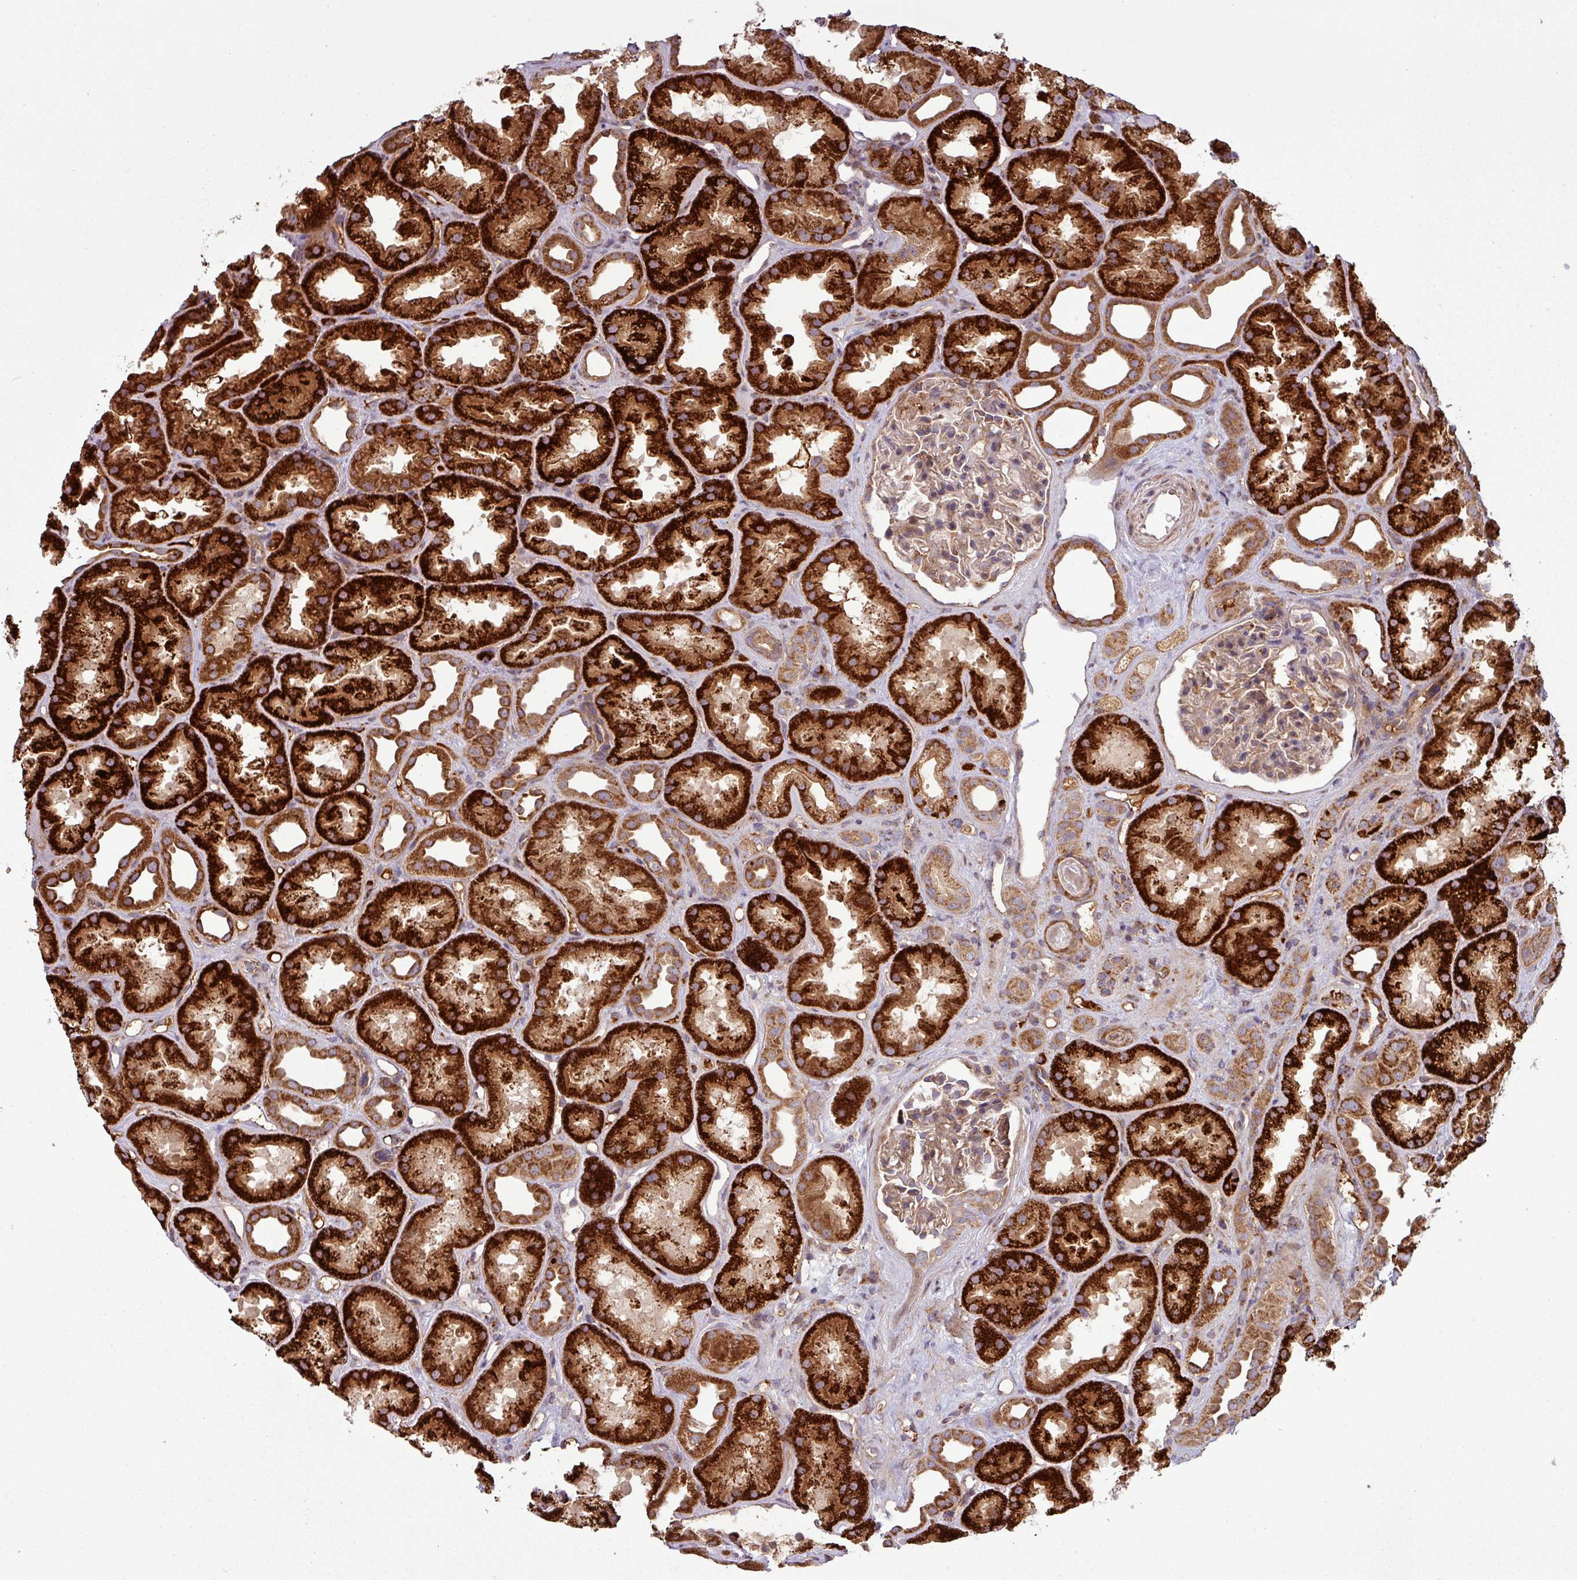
{"staining": {"intensity": "moderate", "quantity": ">75%", "location": "cytoplasmic/membranous"}, "tissue": "kidney", "cell_type": "Cells in glomeruli", "image_type": "normal", "snomed": [{"axis": "morphology", "description": "Normal tissue, NOS"}, {"axis": "topography", "description": "Kidney"}], "caption": "Approximately >75% of cells in glomeruli in benign kidney demonstrate moderate cytoplasmic/membranous protein expression as visualized by brown immunohistochemical staining.", "gene": "SNRNP25", "patient": {"sex": "male", "age": 61}}